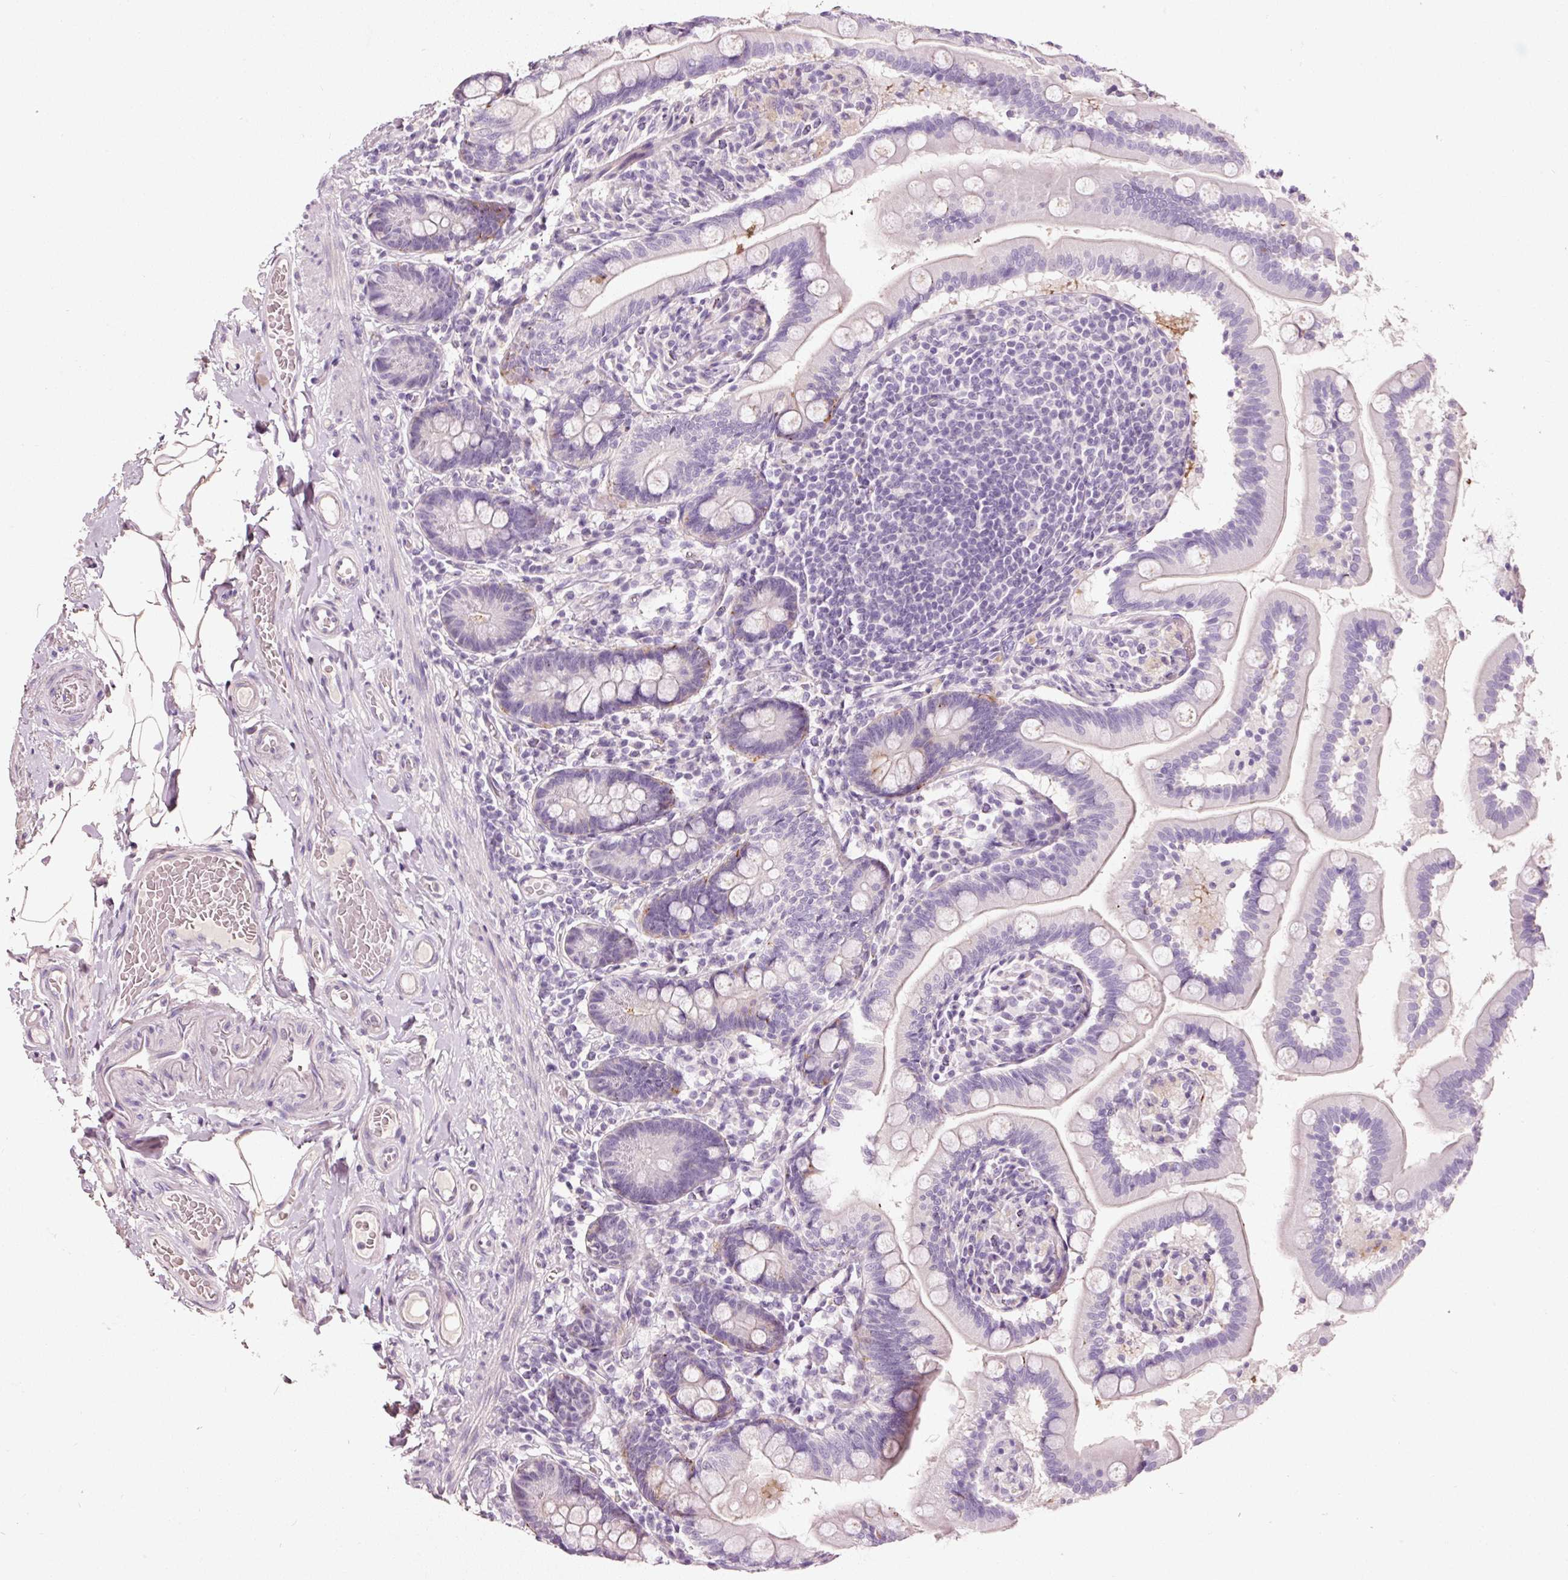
{"staining": {"intensity": "weak", "quantity": "<25%", "location": "cytoplasmic/membranous"}, "tissue": "small intestine", "cell_type": "Glandular cells", "image_type": "normal", "snomed": [{"axis": "morphology", "description": "Normal tissue, NOS"}, {"axis": "topography", "description": "Small intestine"}], "caption": "There is no significant staining in glandular cells of small intestine. Nuclei are stained in blue.", "gene": "MUC5AC", "patient": {"sex": "female", "age": 64}}